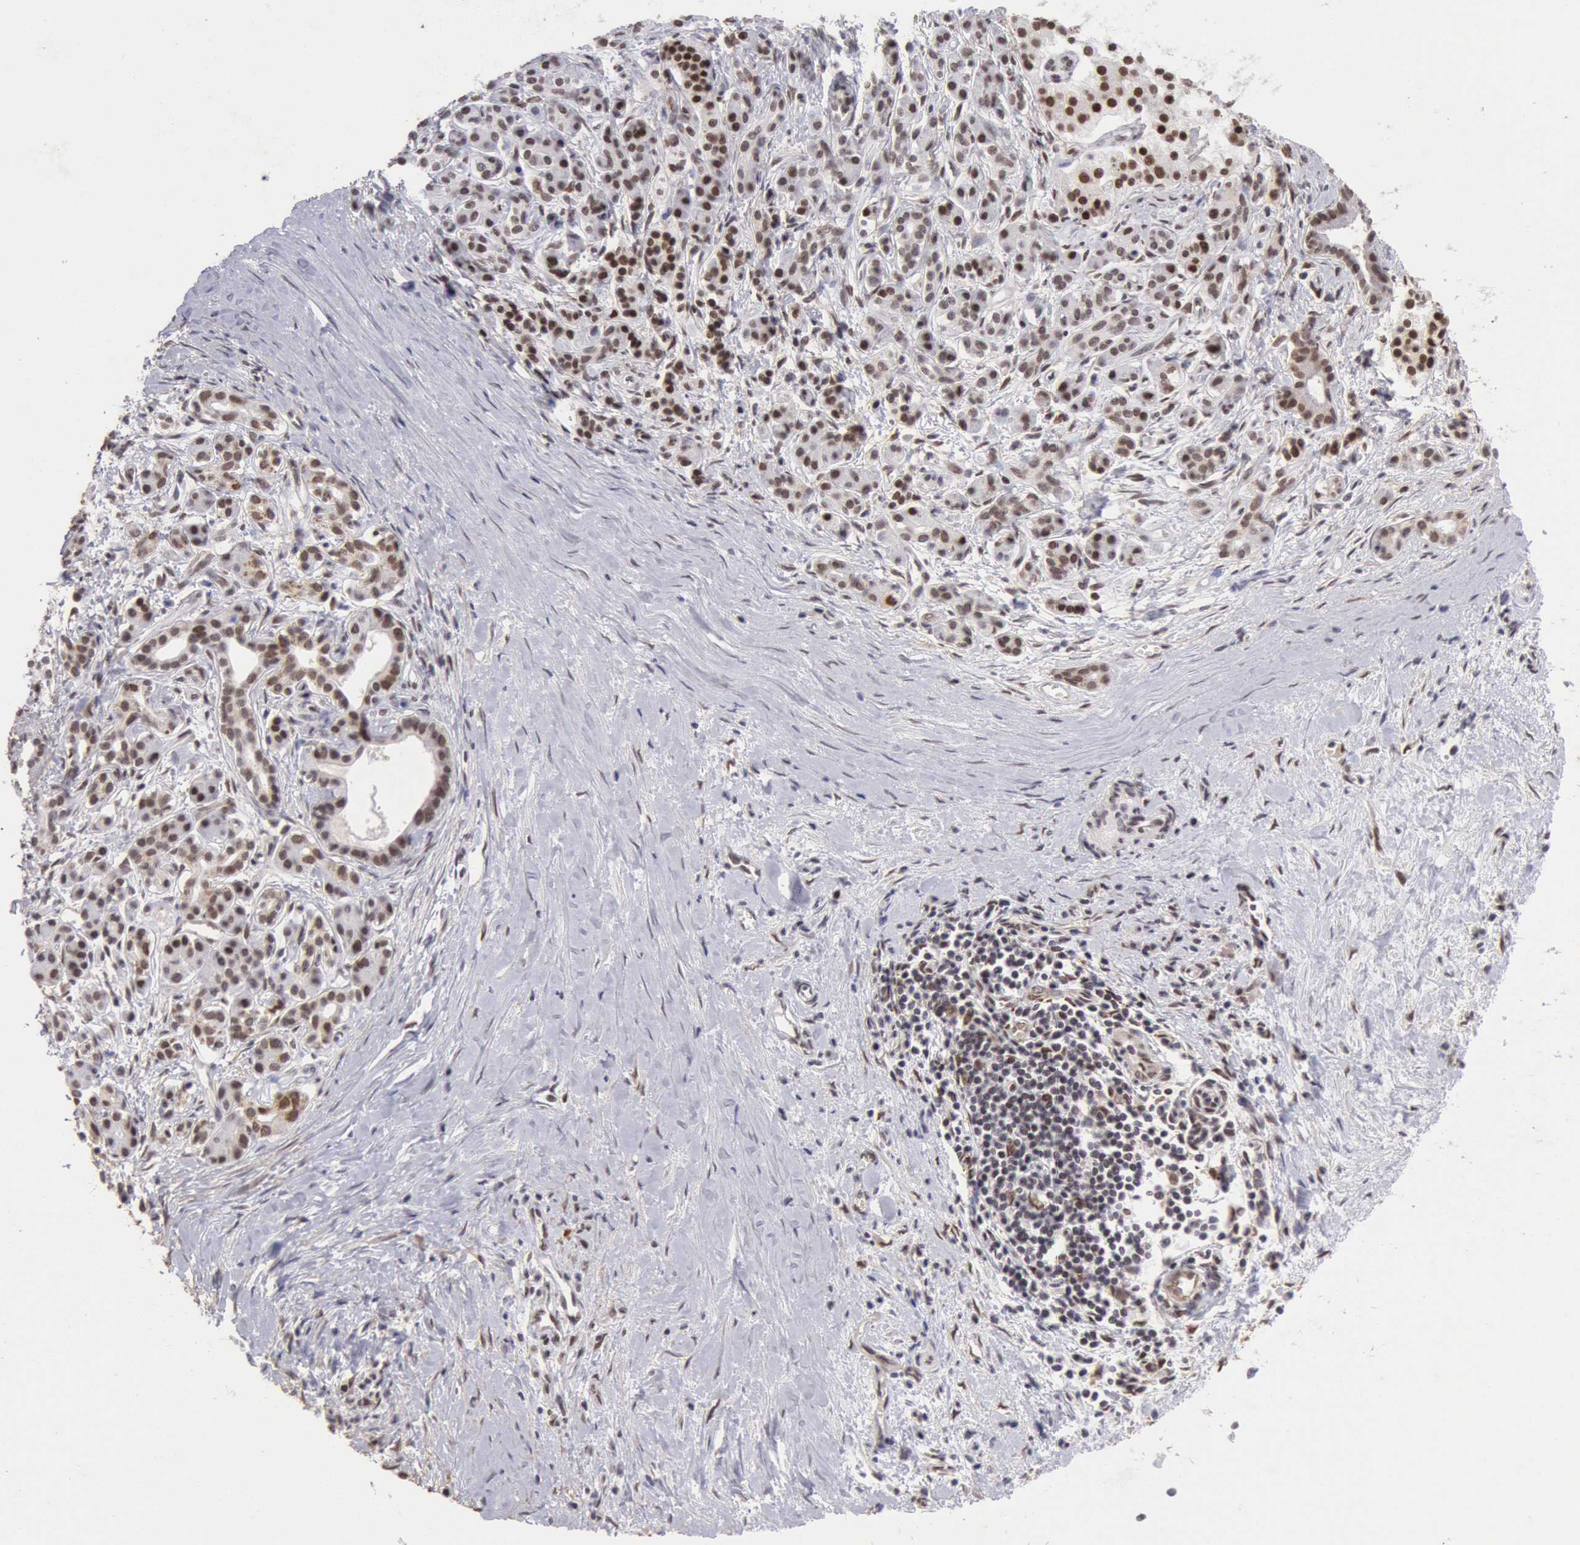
{"staining": {"intensity": "weak", "quantity": ">75%", "location": "nuclear"}, "tissue": "pancreatic cancer", "cell_type": "Tumor cells", "image_type": "cancer", "snomed": [{"axis": "morphology", "description": "Adenocarcinoma, NOS"}, {"axis": "topography", "description": "Pancreas"}], "caption": "The image demonstrates a brown stain indicating the presence of a protein in the nuclear of tumor cells in adenocarcinoma (pancreatic).", "gene": "CDKN2B", "patient": {"sex": "male", "age": 59}}